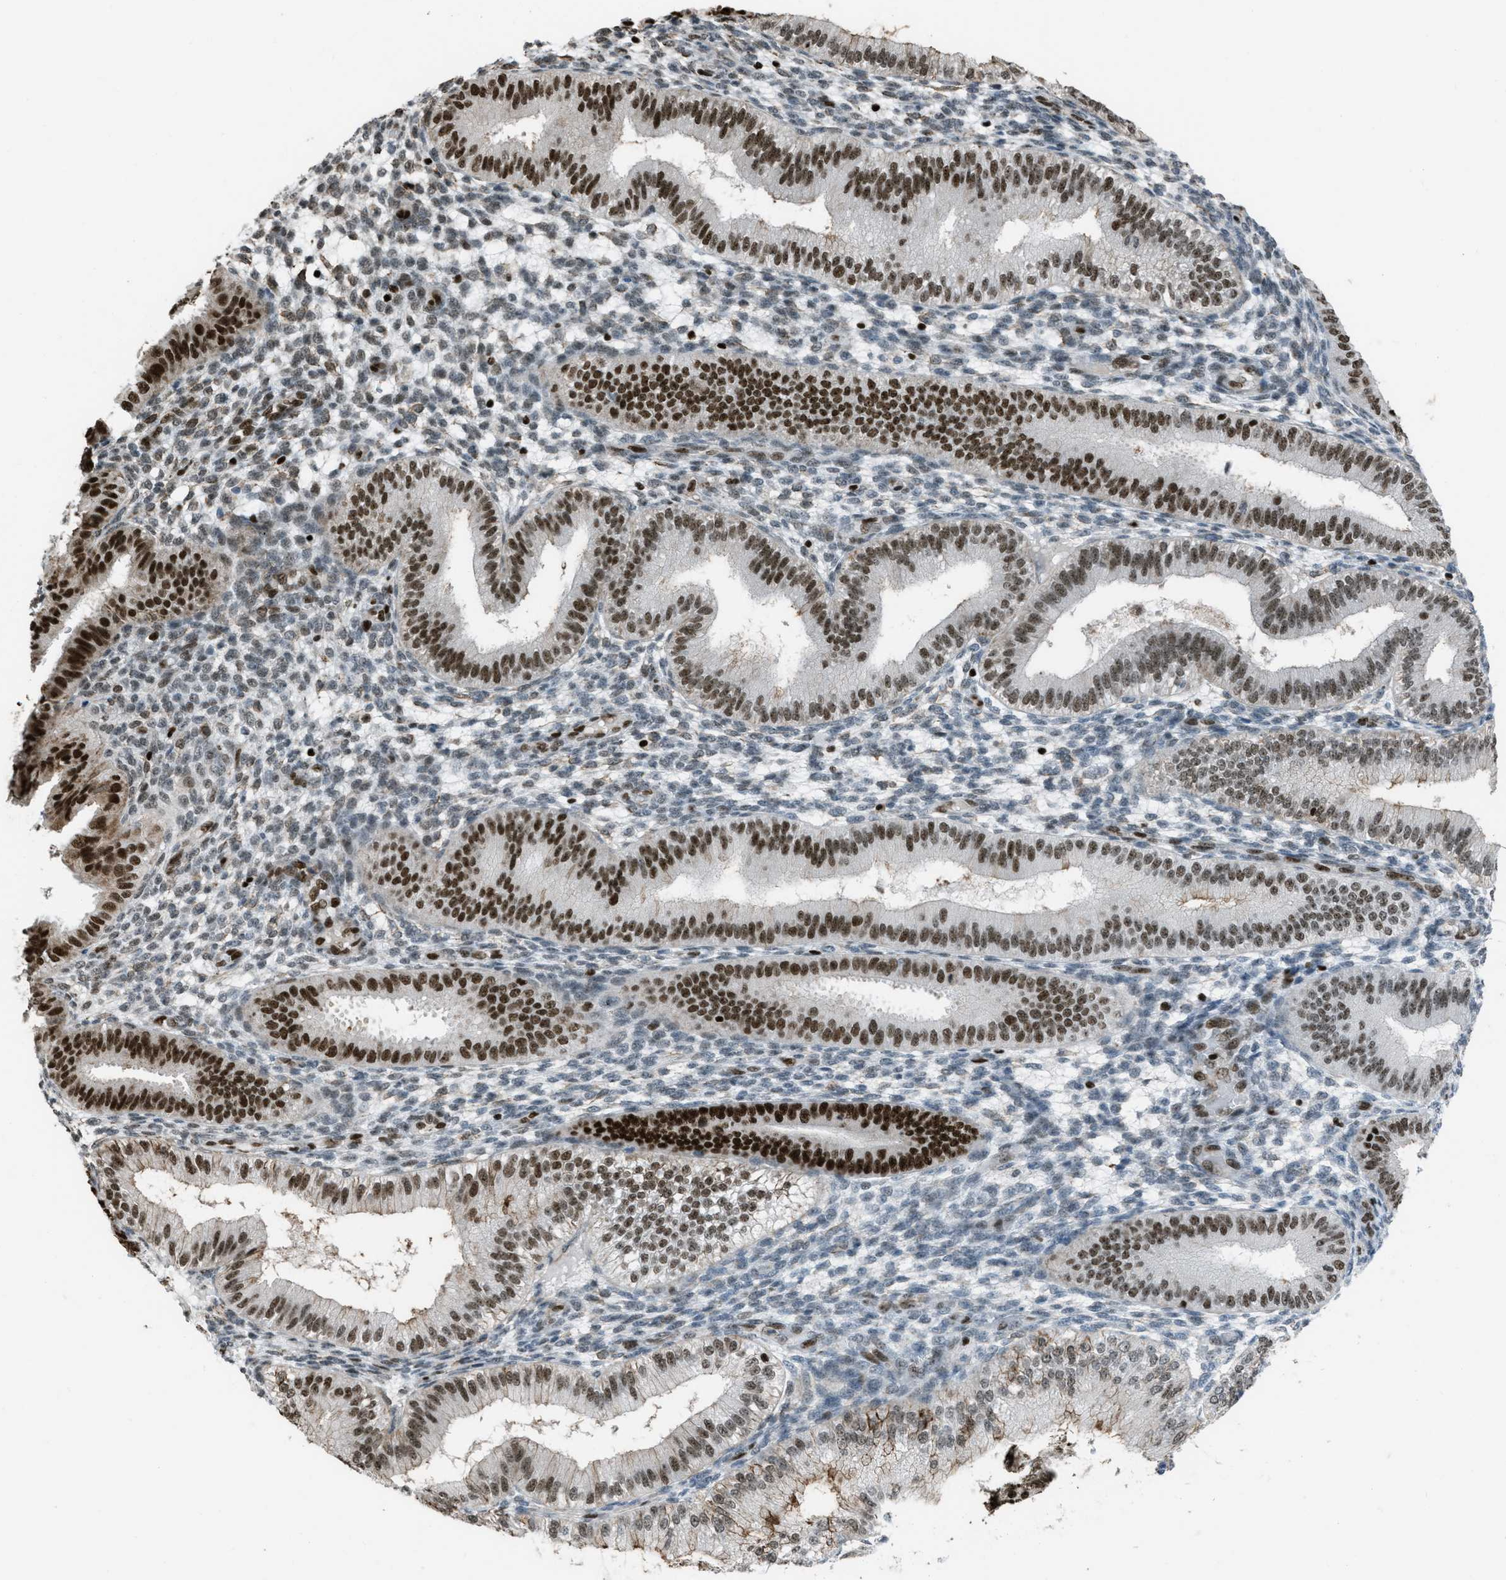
{"staining": {"intensity": "moderate", "quantity": "<25%", "location": "nuclear"}, "tissue": "endometrium", "cell_type": "Cells in endometrial stroma", "image_type": "normal", "snomed": [{"axis": "morphology", "description": "Normal tissue, NOS"}, {"axis": "topography", "description": "Endometrium"}], "caption": "Immunohistochemistry staining of normal endometrium, which demonstrates low levels of moderate nuclear staining in about <25% of cells in endometrial stroma indicating moderate nuclear protein expression. The staining was performed using DAB (3,3'-diaminobenzidine) (brown) for protein detection and nuclei were counterstained in hematoxylin (blue).", "gene": "SLFN5", "patient": {"sex": "female", "age": 39}}